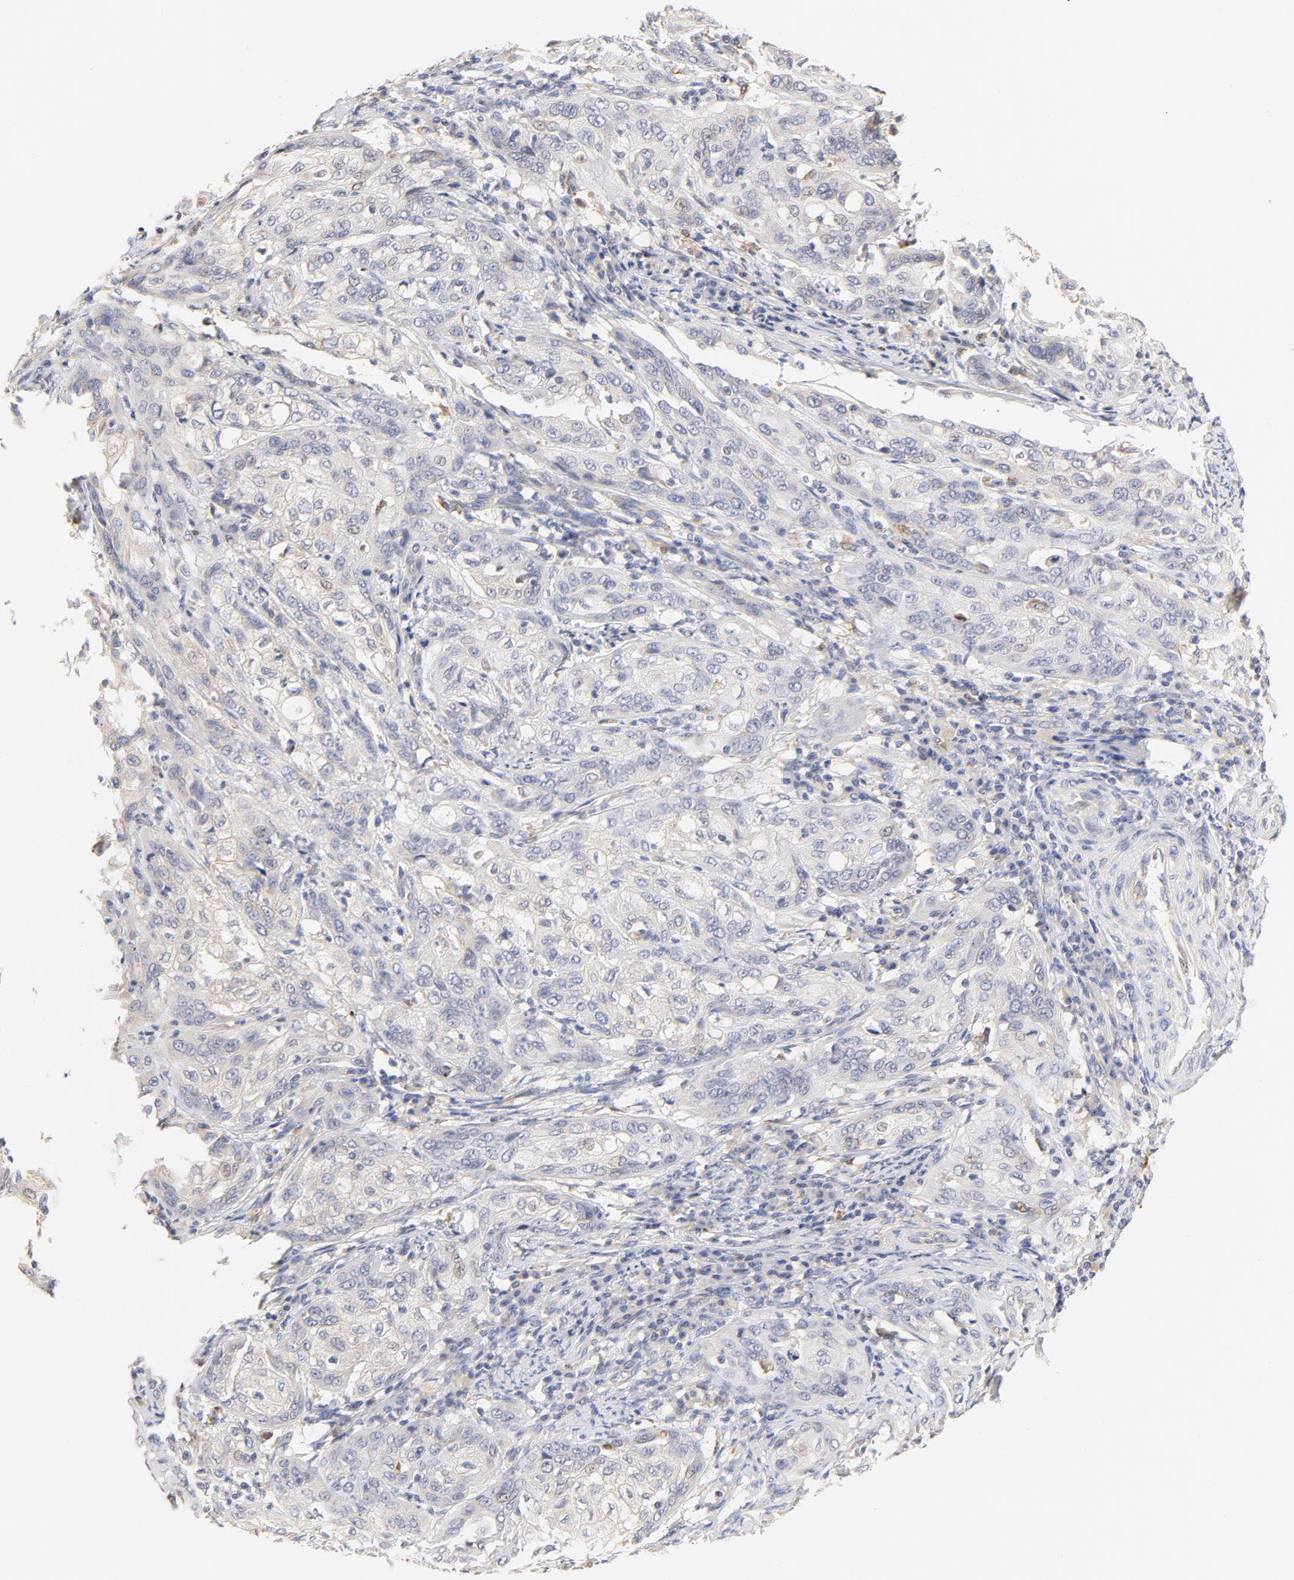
{"staining": {"intensity": "negative", "quantity": "none", "location": "none"}, "tissue": "cervical cancer", "cell_type": "Tumor cells", "image_type": "cancer", "snomed": [{"axis": "morphology", "description": "Squamous cell carcinoma, NOS"}, {"axis": "topography", "description": "Cervix"}], "caption": "Histopathology image shows no significant protein staining in tumor cells of cervical squamous cell carcinoma.", "gene": "MTERF2", "patient": {"sex": "female", "age": 41}}